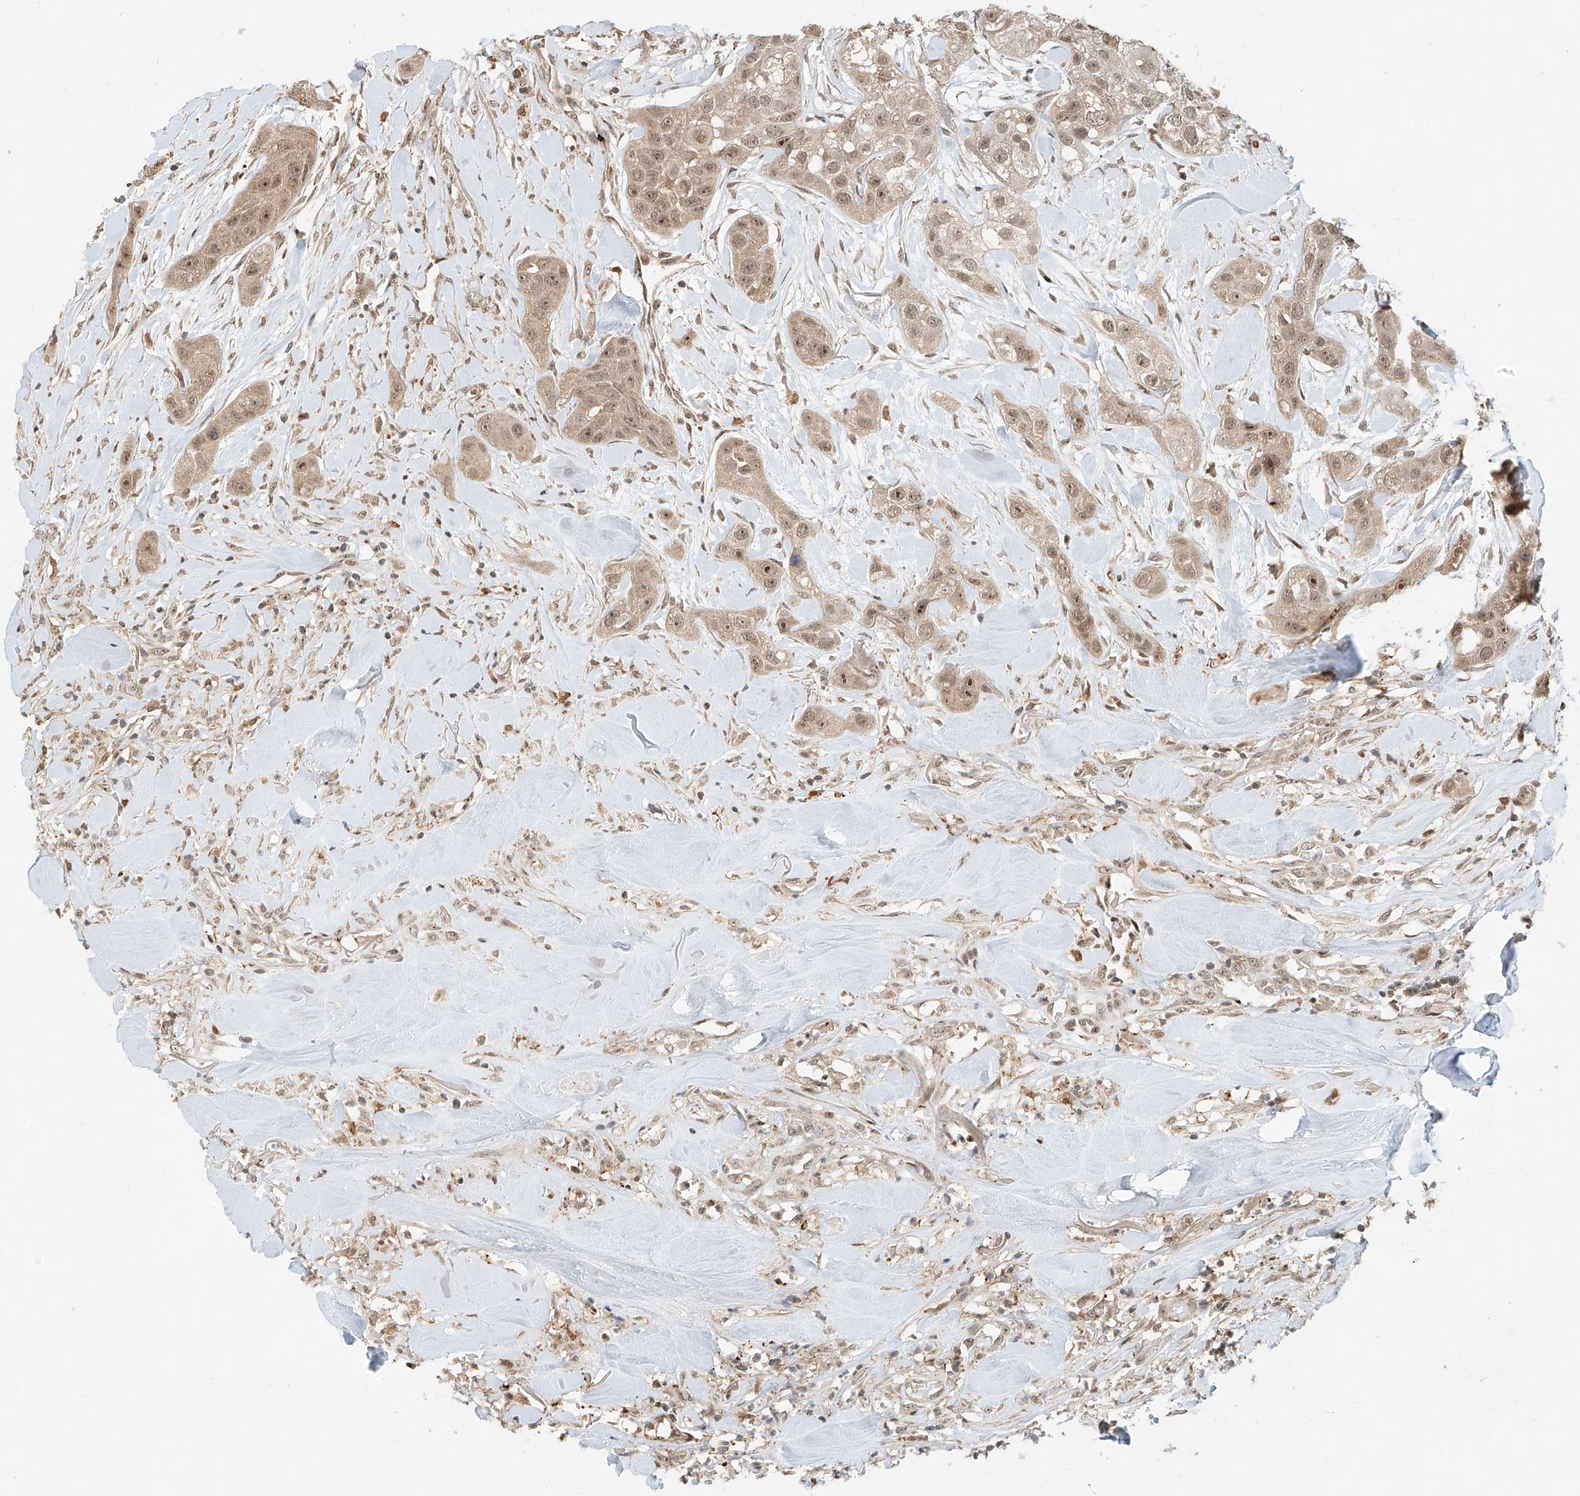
{"staining": {"intensity": "weak", "quantity": ">75%", "location": "cytoplasmic/membranous,nuclear"}, "tissue": "head and neck cancer", "cell_type": "Tumor cells", "image_type": "cancer", "snomed": [{"axis": "morphology", "description": "Normal tissue, NOS"}, {"axis": "morphology", "description": "Squamous cell carcinoma, NOS"}, {"axis": "topography", "description": "Skeletal muscle"}, {"axis": "topography", "description": "Head-Neck"}], "caption": "A brown stain shows weak cytoplasmic/membranous and nuclear staining of a protein in head and neck cancer tumor cells.", "gene": "SYTL3", "patient": {"sex": "male", "age": 51}}